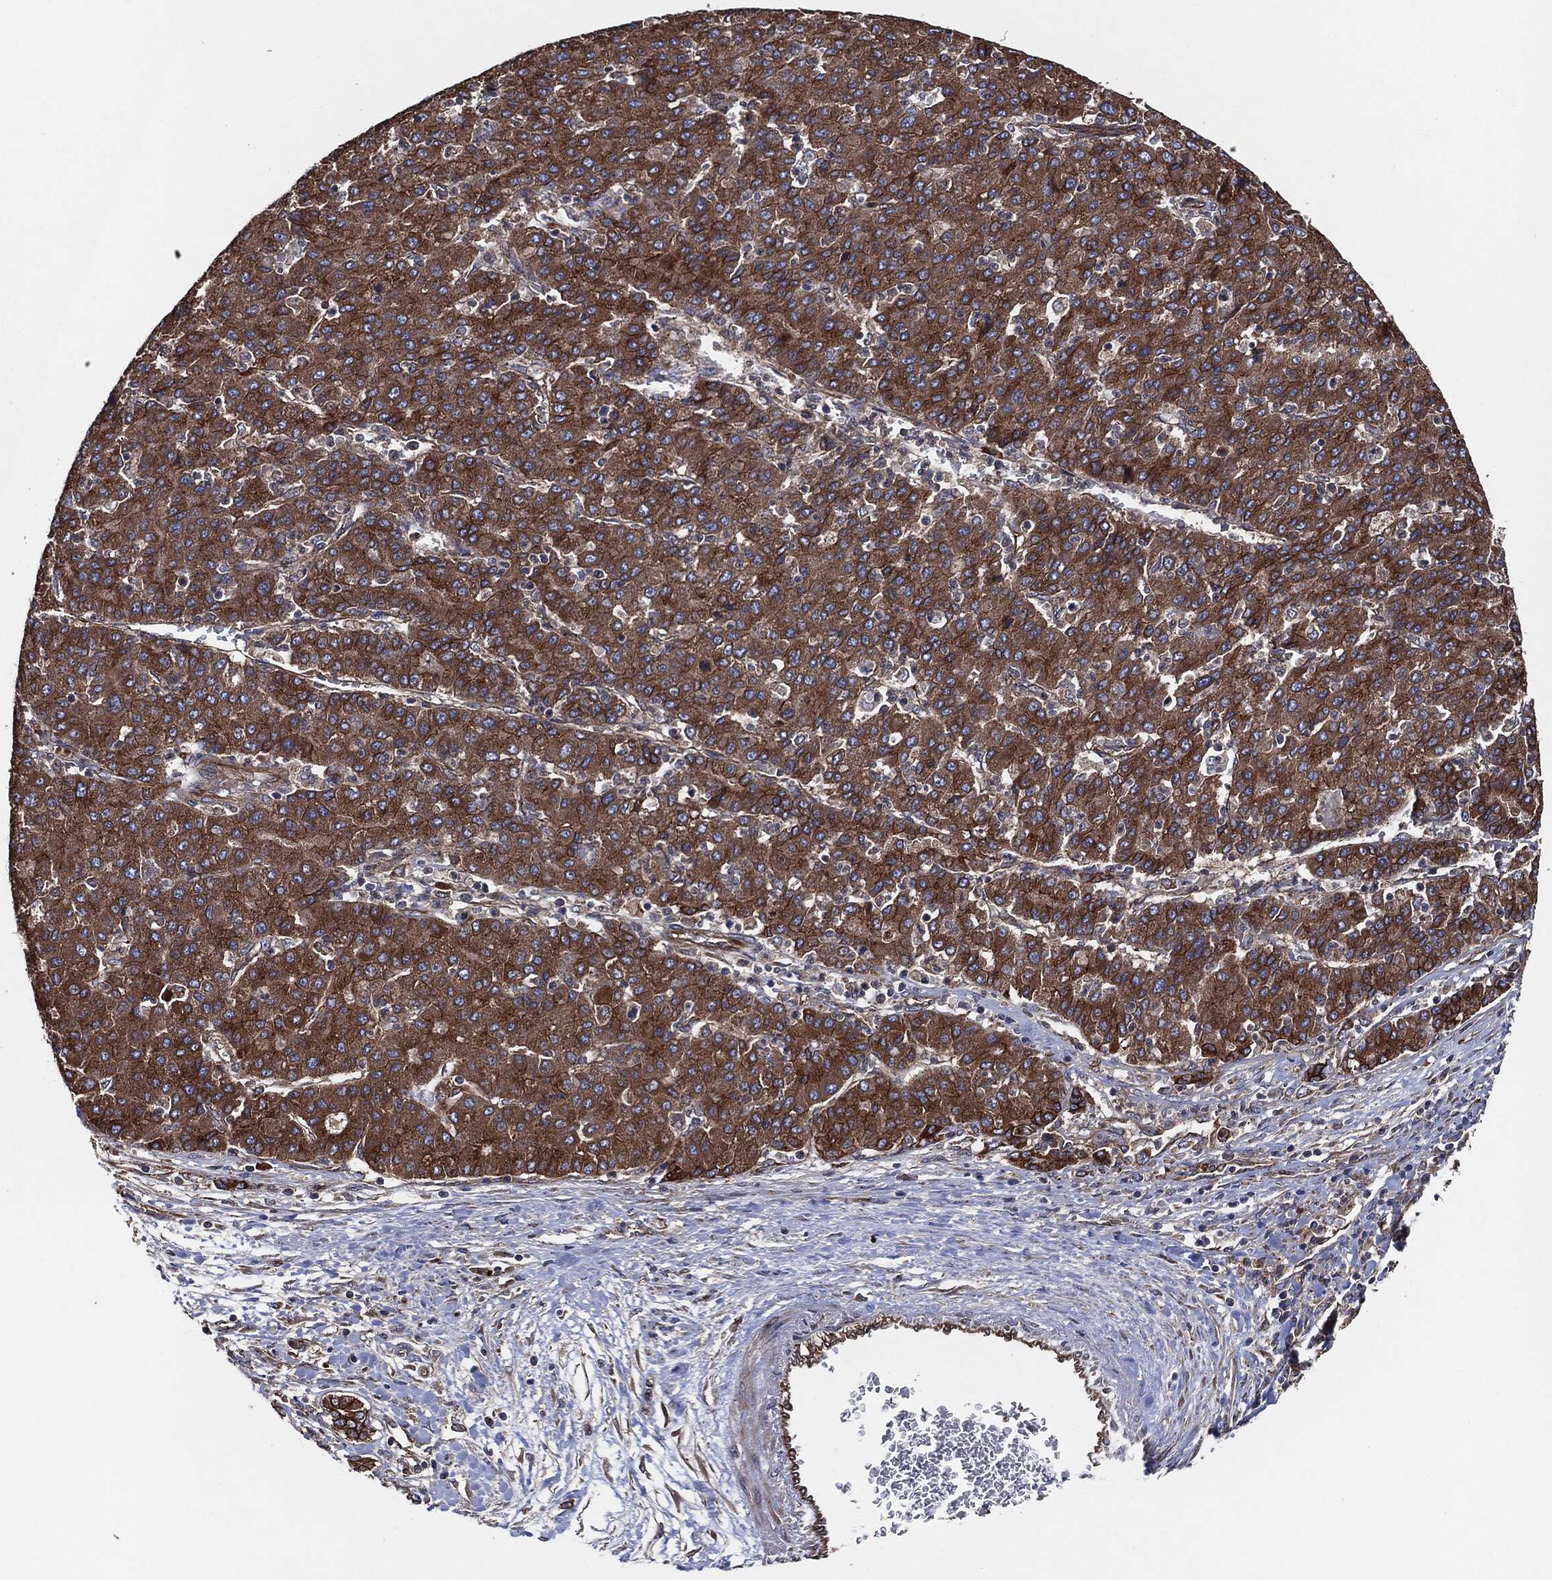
{"staining": {"intensity": "strong", "quantity": "25%-75%", "location": "cytoplasmic/membranous"}, "tissue": "liver cancer", "cell_type": "Tumor cells", "image_type": "cancer", "snomed": [{"axis": "morphology", "description": "Carcinoma, Hepatocellular, NOS"}, {"axis": "topography", "description": "Liver"}], "caption": "A brown stain labels strong cytoplasmic/membranous expression of a protein in liver hepatocellular carcinoma tumor cells. The protein of interest is shown in brown color, while the nuclei are stained blue.", "gene": "CTNNA1", "patient": {"sex": "male", "age": 65}}